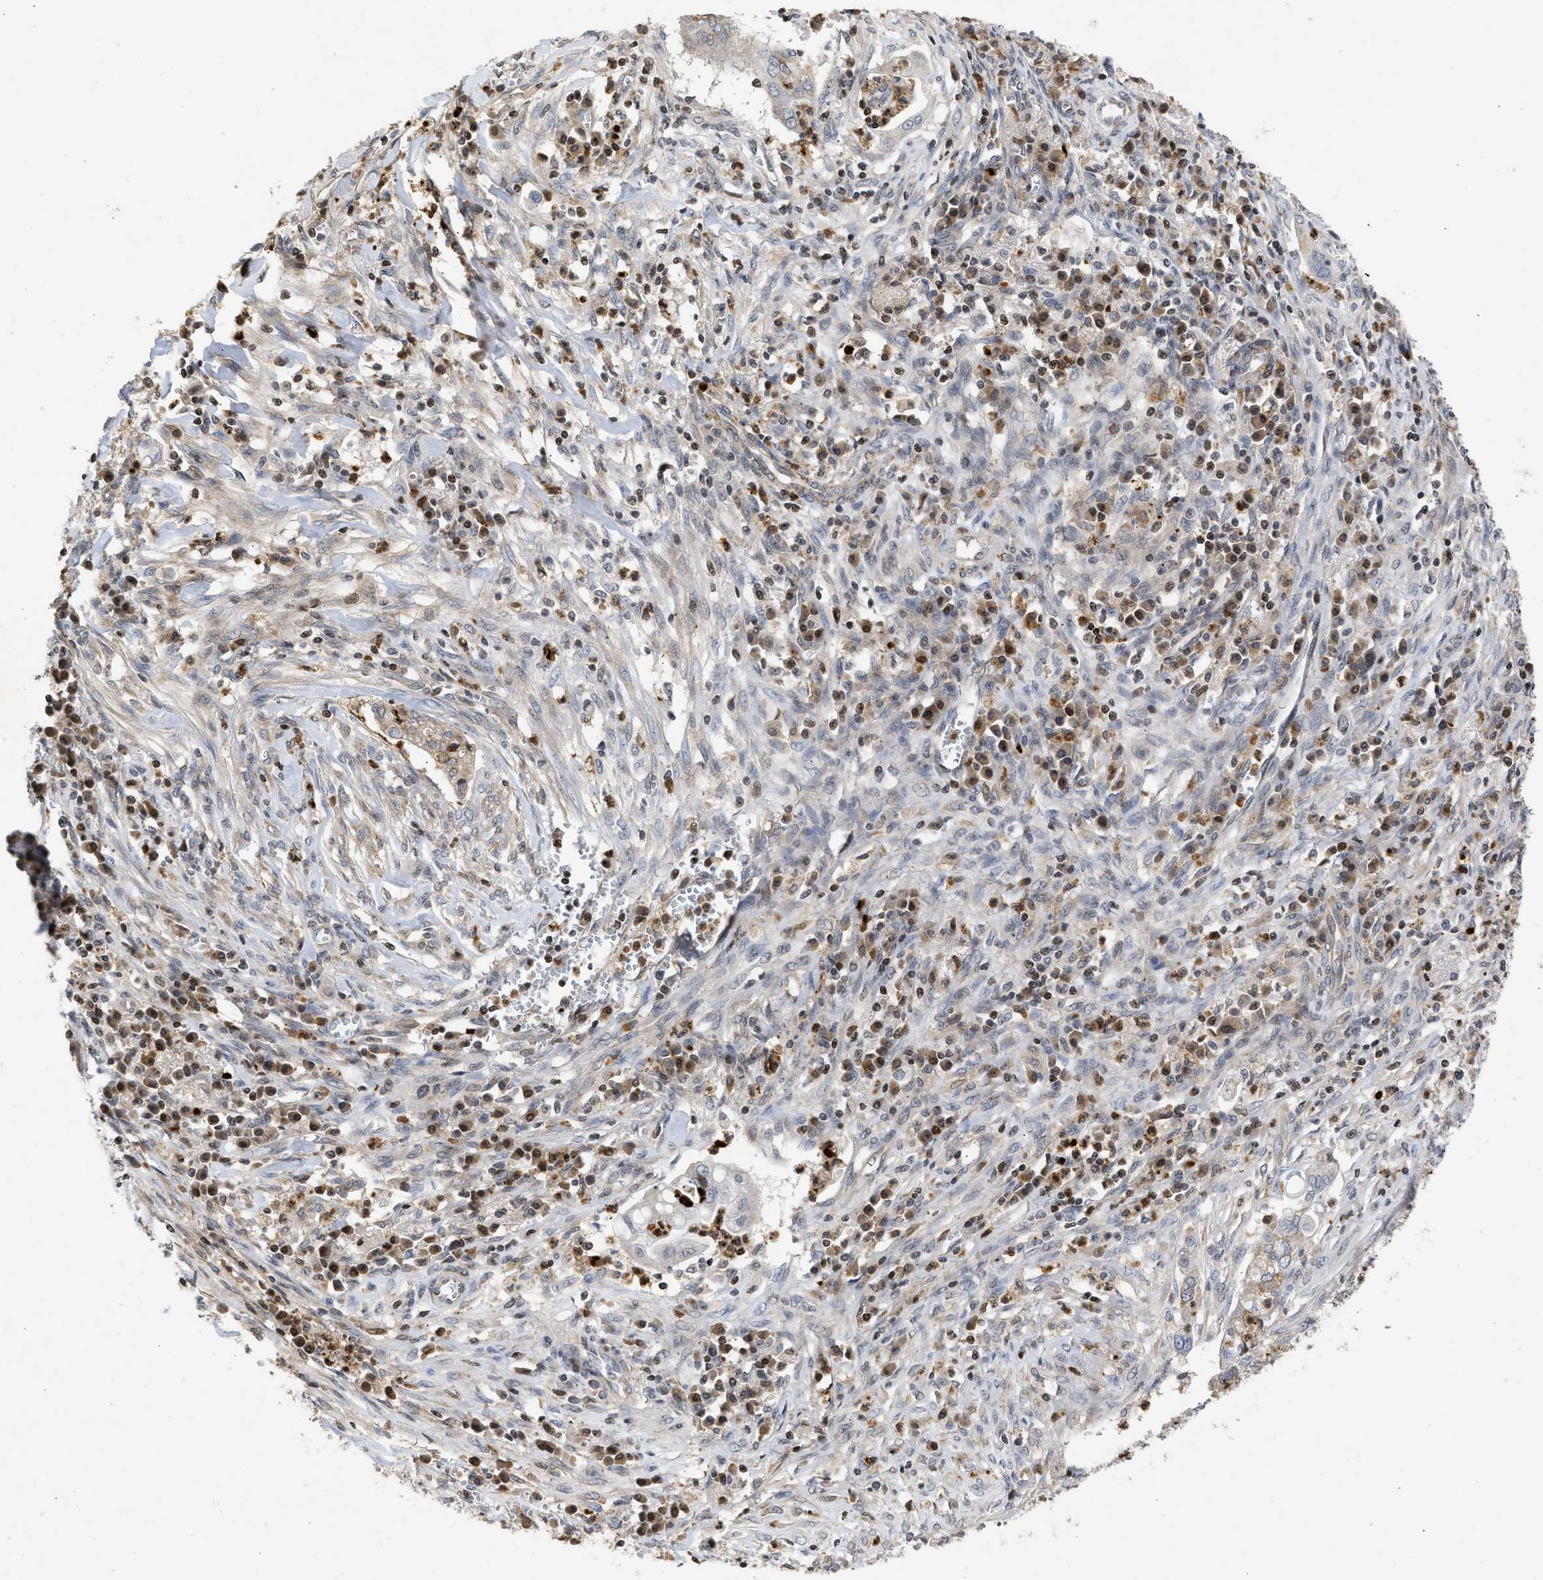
{"staining": {"intensity": "weak", "quantity": "<25%", "location": "cytoplasmic/membranous"}, "tissue": "cervical cancer", "cell_type": "Tumor cells", "image_type": "cancer", "snomed": [{"axis": "morphology", "description": "Adenocarcinoma, NOS"}, {"axis": "topography", "description": "Cervix"}], "caption": "High power microscopy micrograph of an IHC micrograph of cervical adenocarcinoma, revealing no significant positivity in tumor cells.", "gene": "ENSG00000142539", "patient": {"sex": "female", "age": 44}}